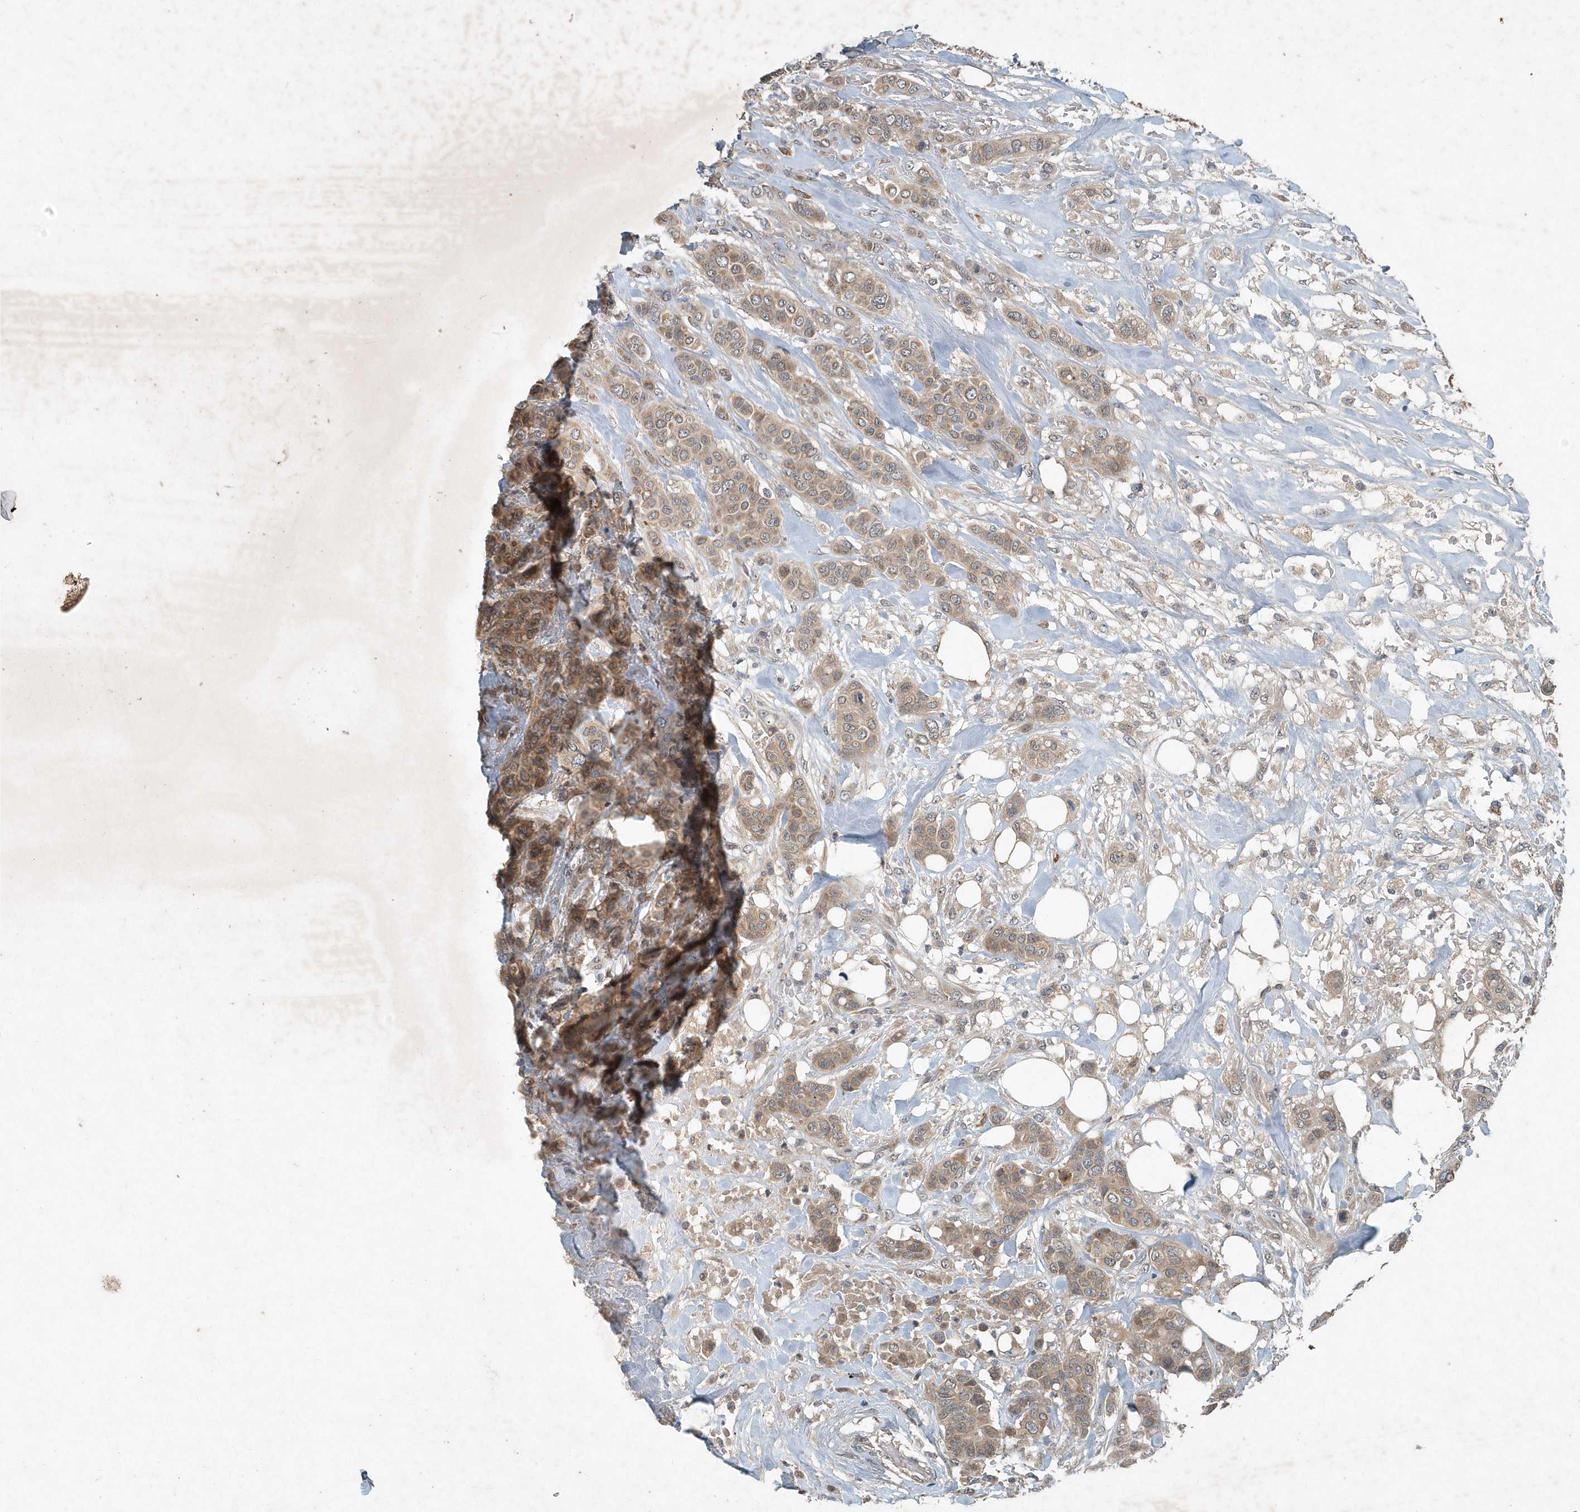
{"staining": {"intensity": "weak", "quantity": ">75%", "location": "cytoplasmic/membranous"}, "tissue": "breast cancer", "cell_type": "Tumor cells", "image_type": "cancer", "snomed": [{"axis": "morphology", "description": "Lobular carcinoma"}, {"axis": "topography", "description": "Breast"}], "caption": "High-power microscopy captured an IHC photomicrograph of breast cancer, revealing weak cytoplasmic/membranous positivity in about >75% of tumor cells. (DAB = brown stain, brightfield microscopy at high magnification).", "gene": "SCFD2", "patient": {"sex": "female", "age": 51}}